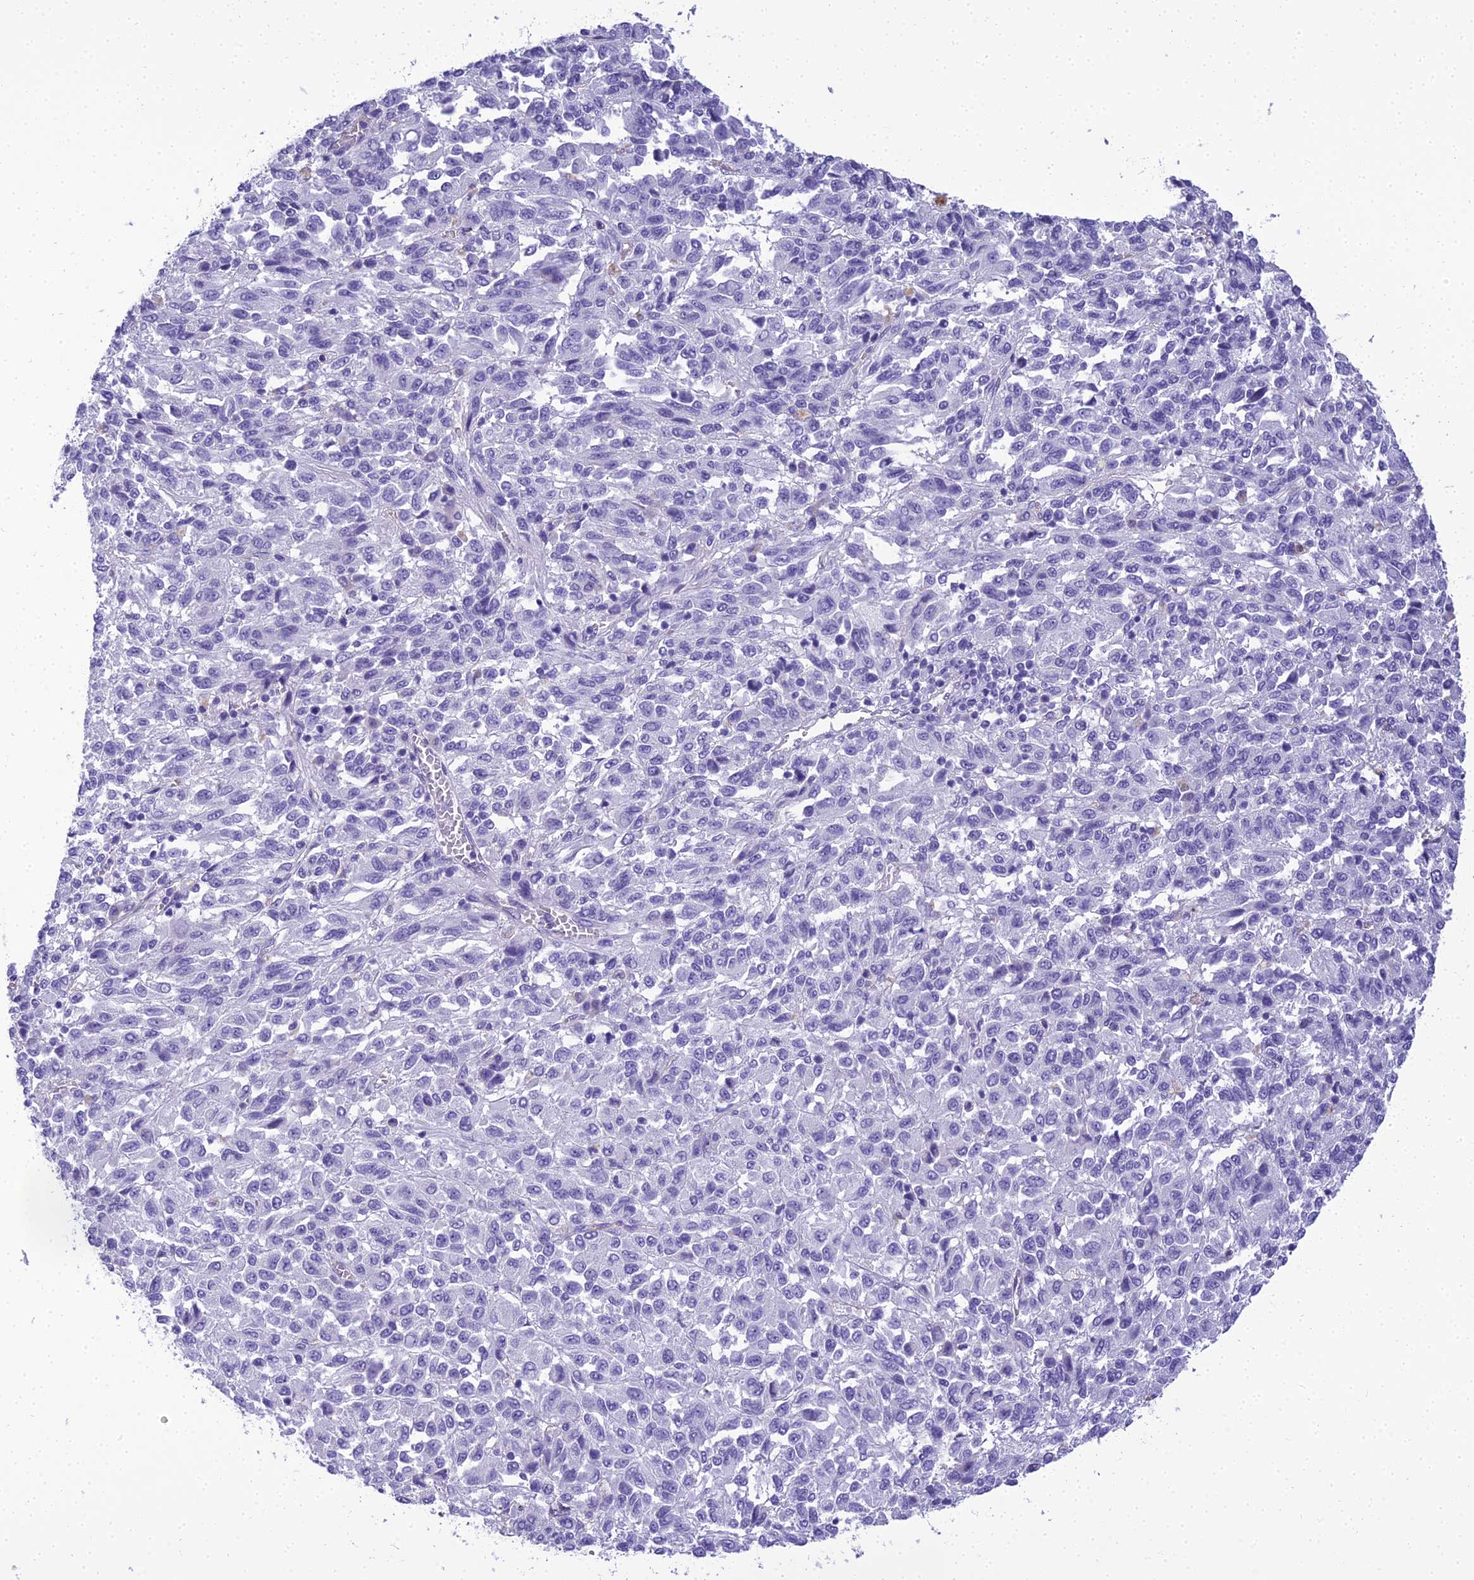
{"staining": {"intensity": "negative", "quantity": "none", "location": "none"}, "tissue": "melanoma", "cell_type": "Tumor cells", "image_type": "cancer", "snomed": [{"axis": "morphology", "description": "Malignant melanoma, Metastatic site"}, {"axis": "topography", "description": "Lung"}], "caption": "DAB immunohistochemical staining of human melanoma demonstrates no significant staining in tumor cells. (IHC, brightfield microscopy, high magnification).", "gene": "NINJ1", "patient": {"sex": "male", "age": 64}}